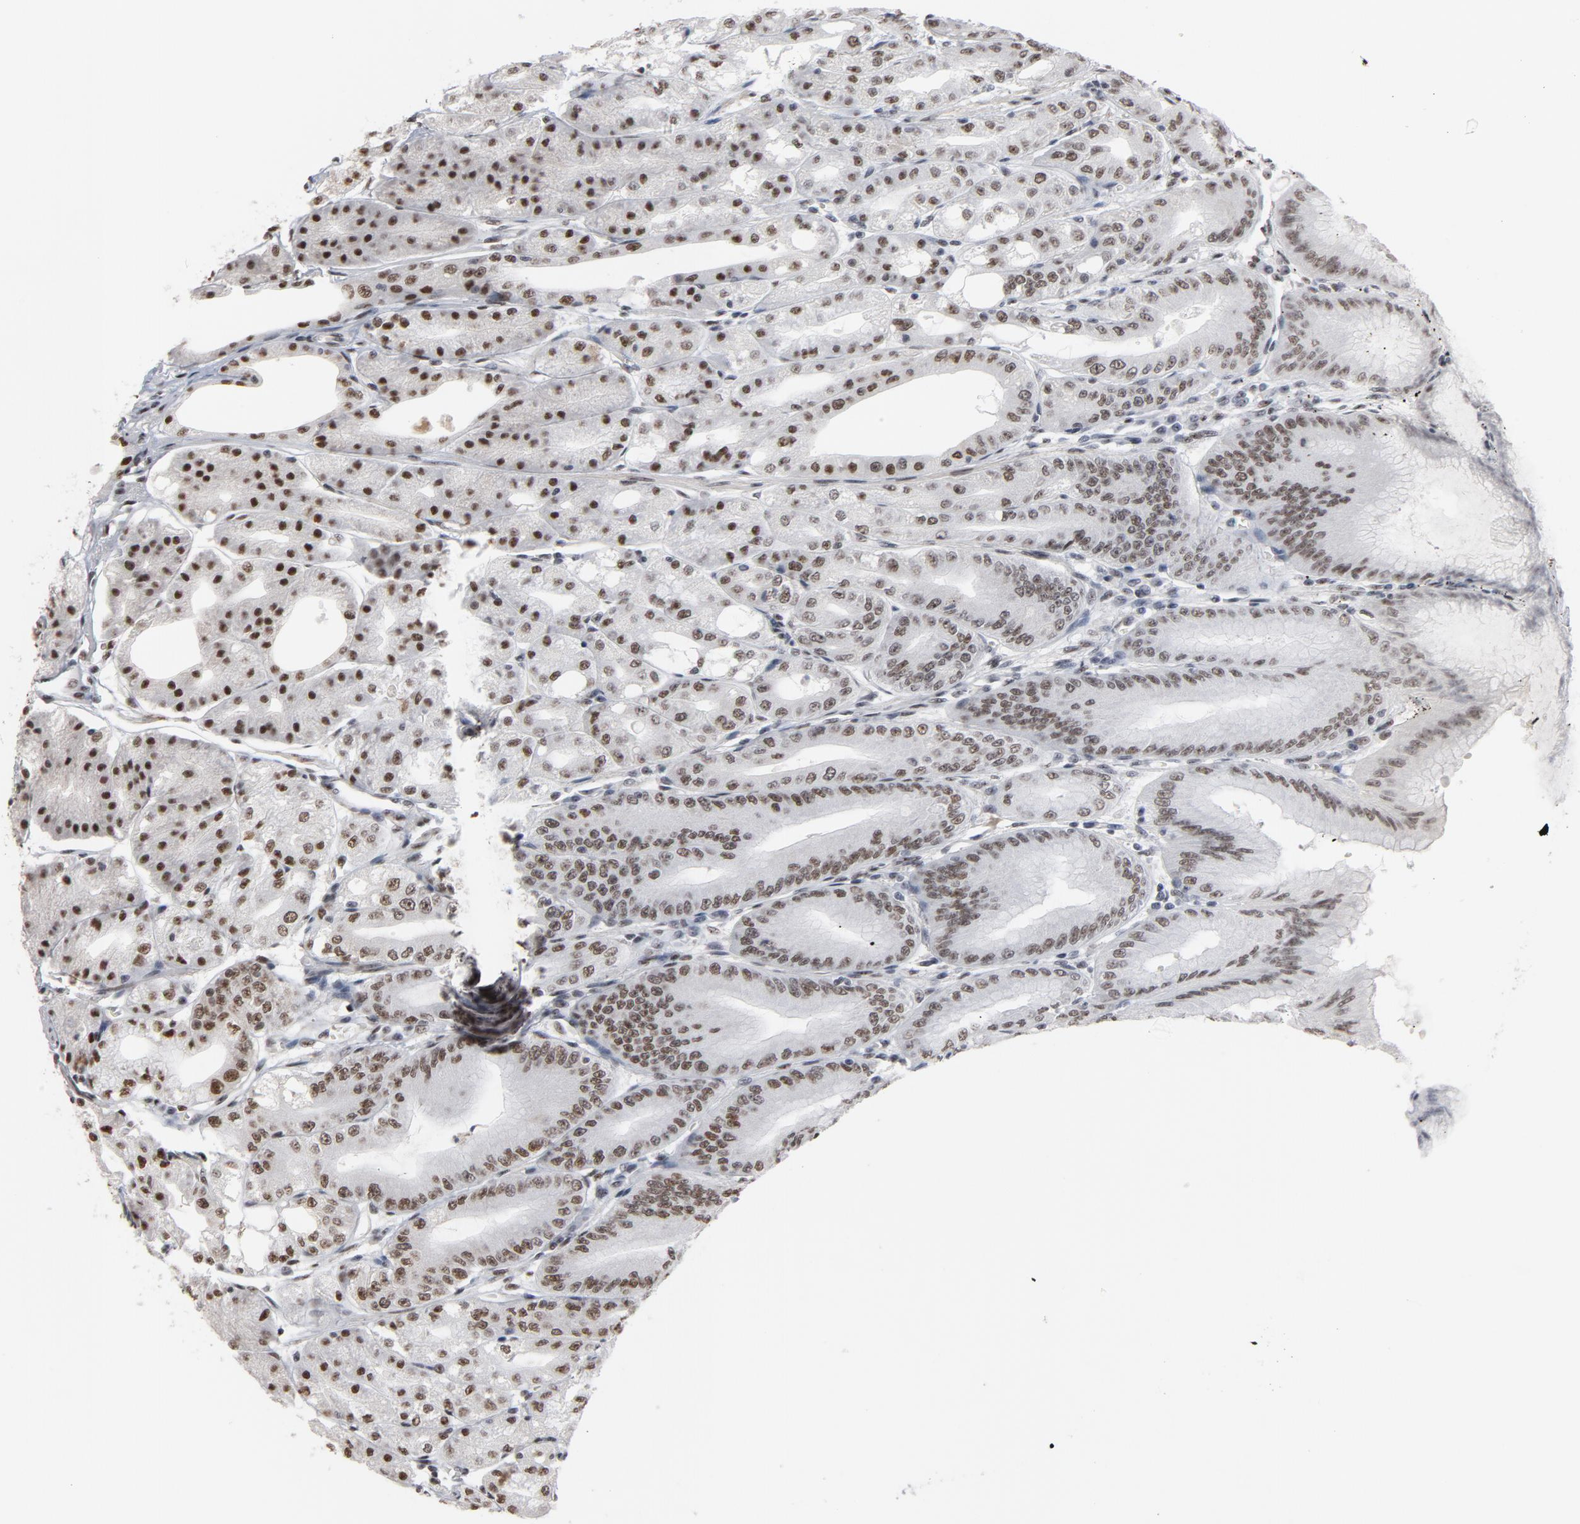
{"staining": {"intensity": "strong", "quantity": ">75%", "location": "nuclear"}, "tissue": "stomach", "cell_type": "Glandular cells", "image_type": "normal", "snomed": [{"axis": "morphology", "description": "Normal tissue, NOS"}, {"axis": "topography", "description": "Stomach, lower"}], "caption": "Stomach stained for a protein reveals strong nuclear positivity in glandular cells.", "gene": "MRE11", "patient": {"sex": "male", "age": 71}}